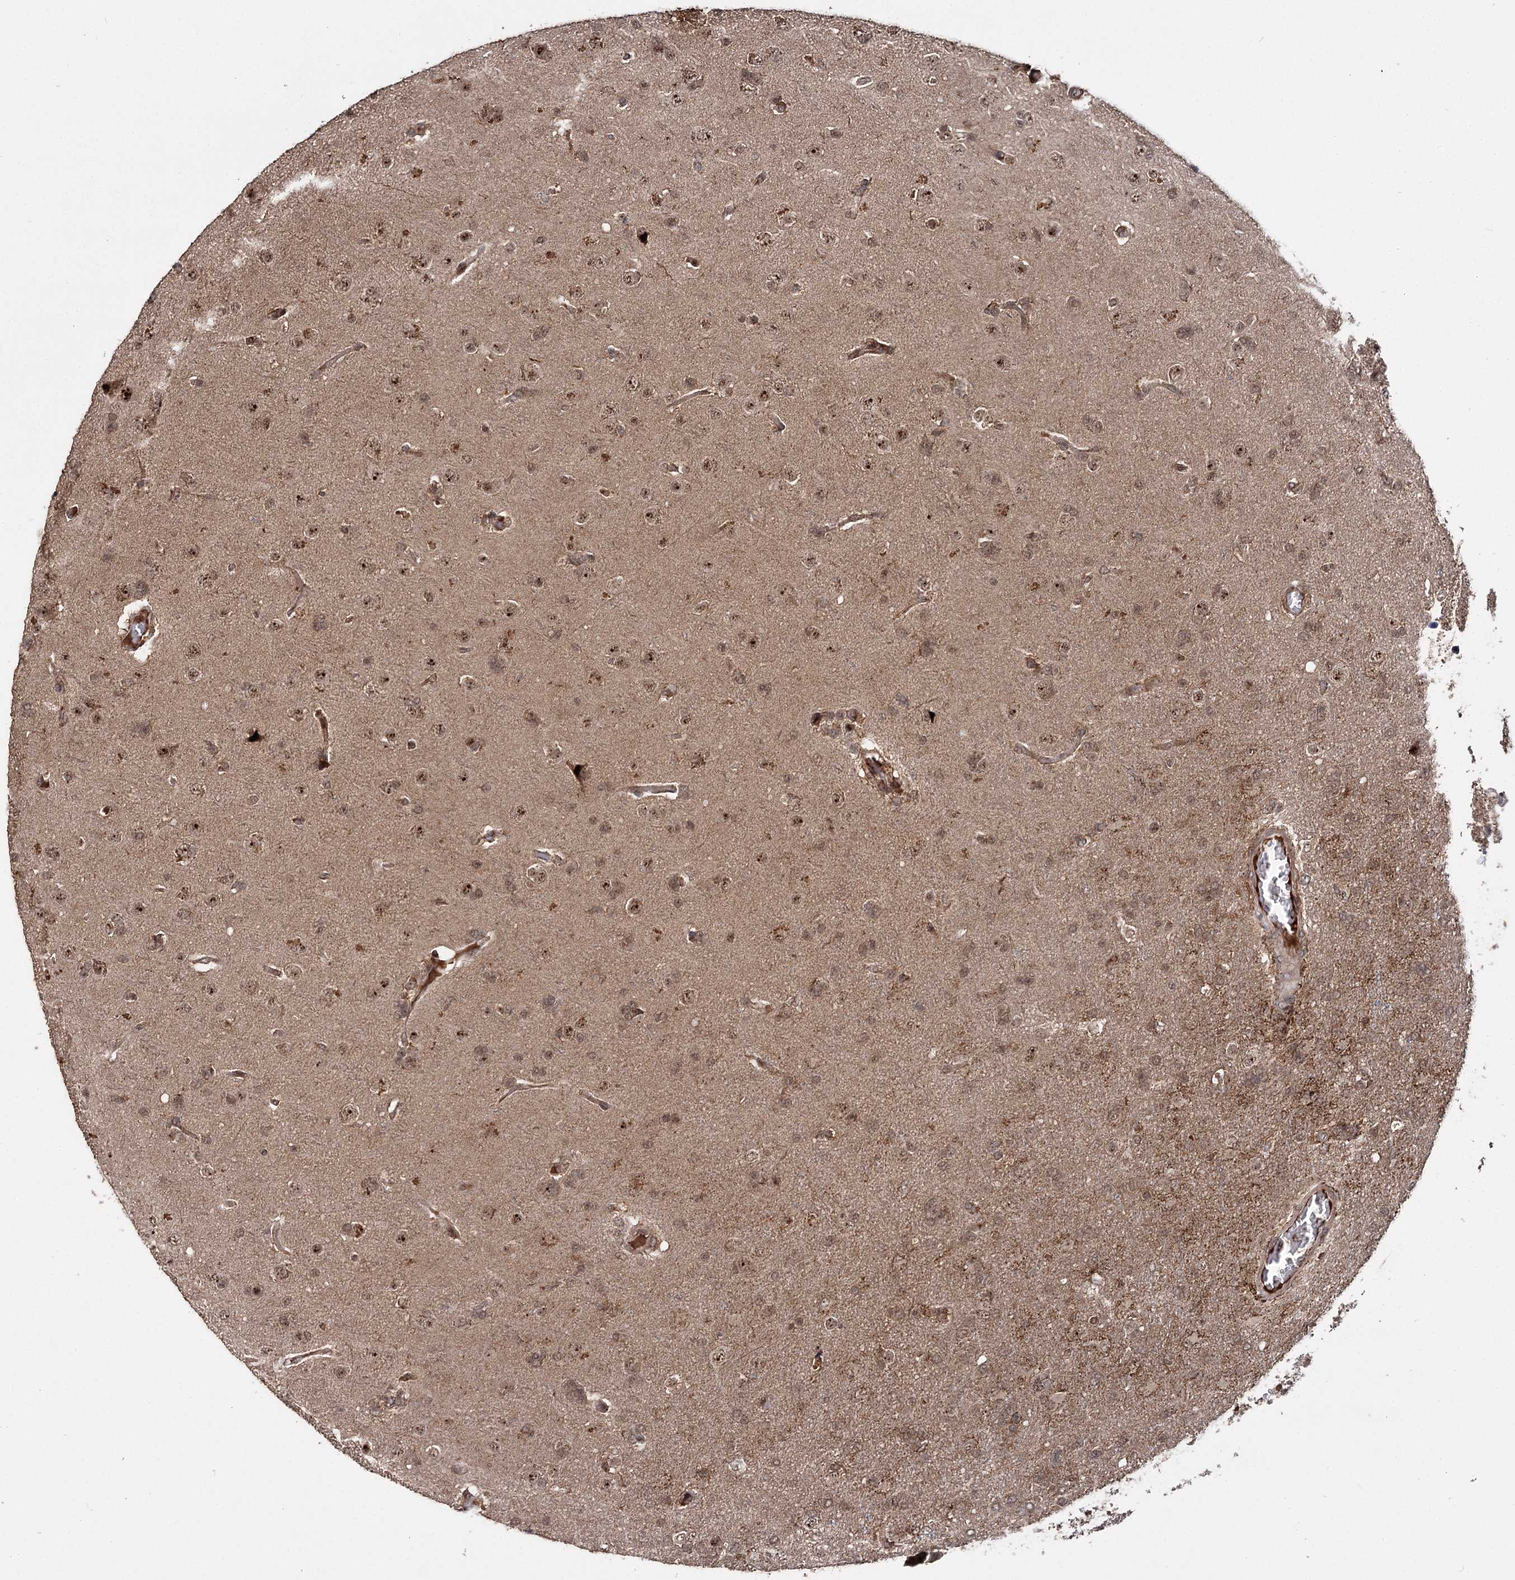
{"staining": {"intensity": "moderate", "quantity": ">75%", "location": "cytoplasmic/membranous,nuclear"}, "tissue": "glioma", "cell_type": "Tumor cells", "image_type": "cancer", "snomed": [{"axis": "morphology", "description": "Glioma, malignant, High grade"}, {"axis": "topography", "description": "Brain"}], "caption": "Immunohistochemical staining of human high-grade glioma (malignant) demonstrates medium levels of moderate cytoplasmic/membranous and nuclear positivity in approximately >75% of tumor cells. (brown staining indicates protein expression, while blue staining denotes nuclei).", "gene": "MKNK2", "patient": {"sex": "male", "age": 61}}